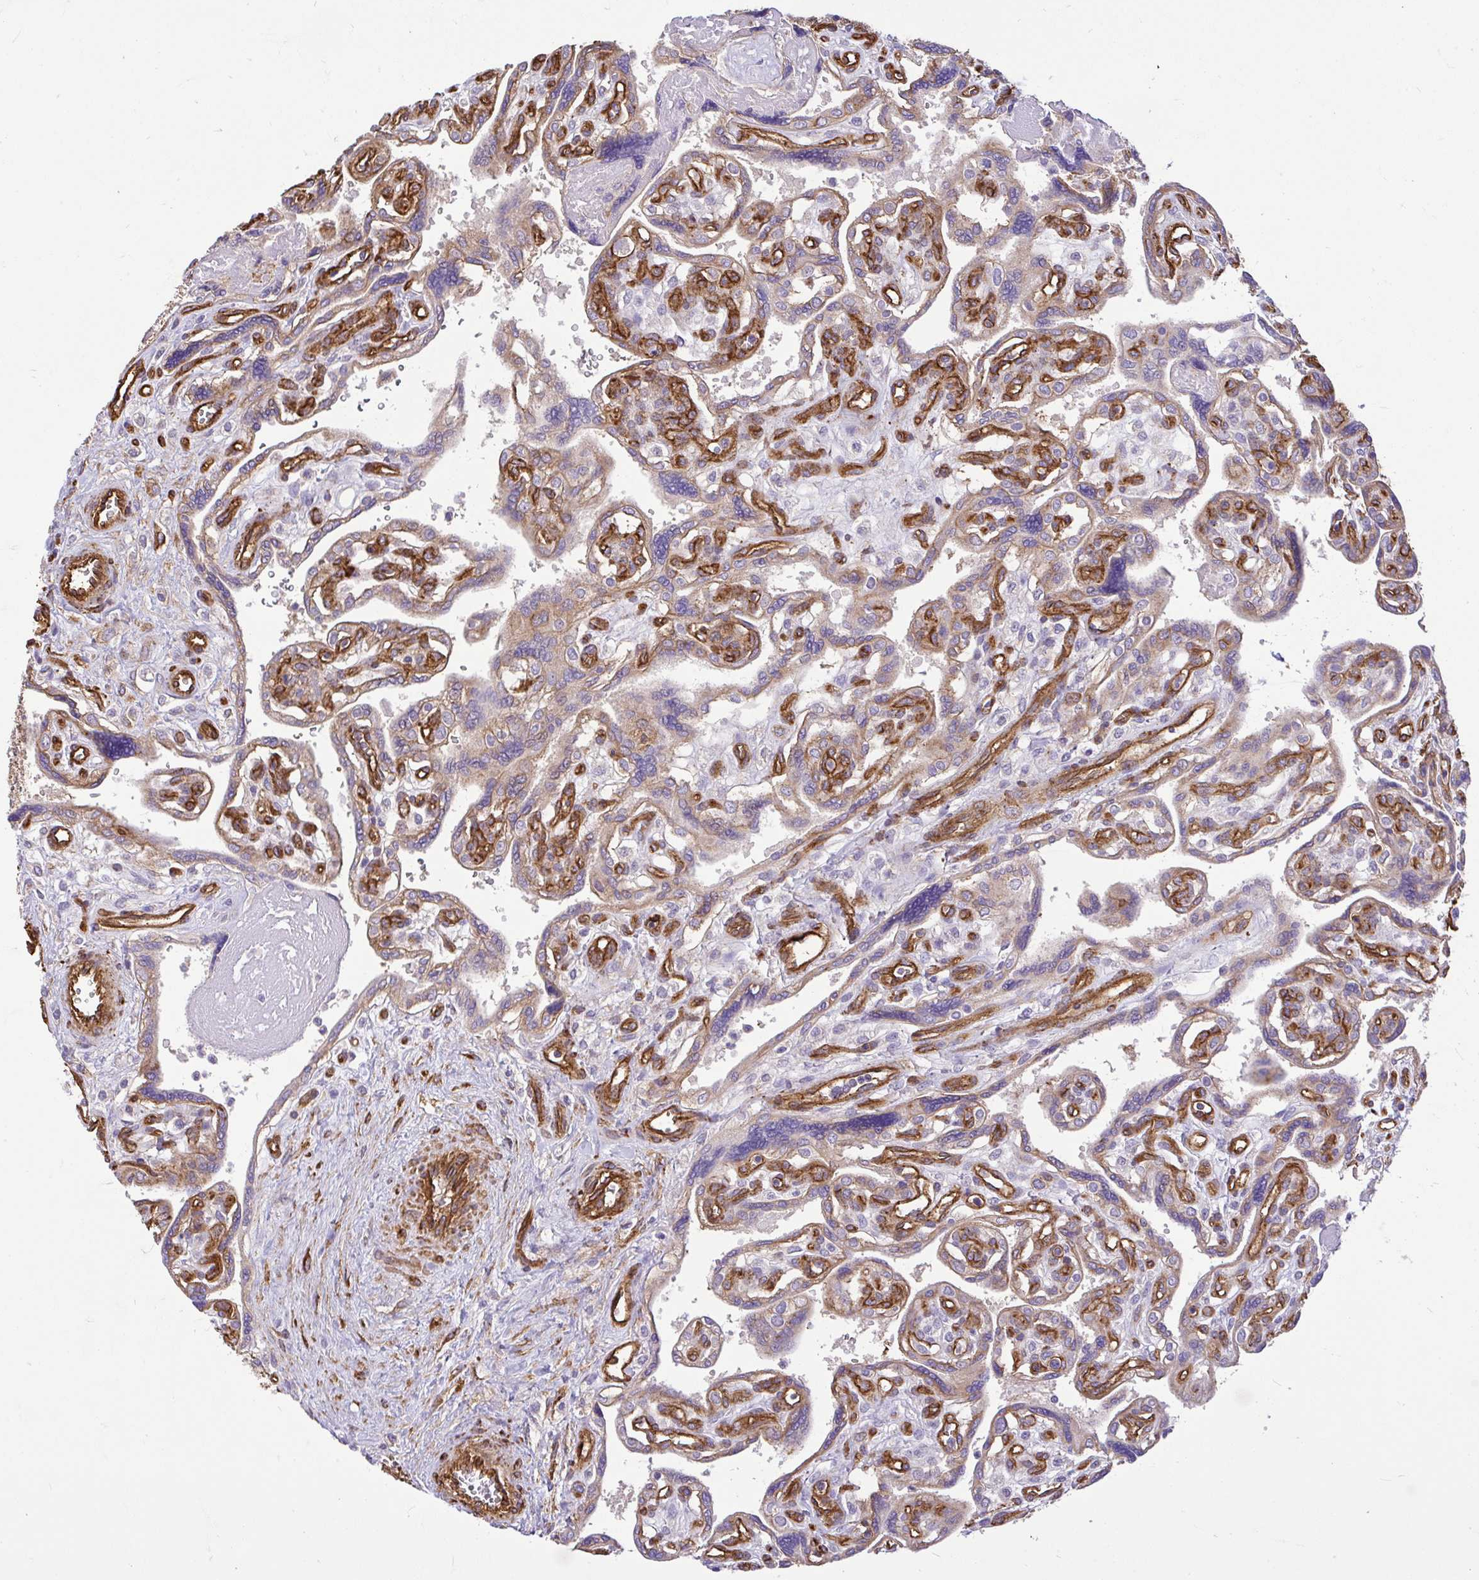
{"staining": {"intensity": "weak", "quantity": "25%-75%", "location": "cytoplasmic/membranous"}, "tissue": "placenta", "cell_type": "Trophoblastic cells", "image_type": "normal", "snomed": [{"axis": "morphology", "description": "Normal tissue, NOS"}, {"axis": "topography", "description": "Placenta"}], "caption": "Human placenta stained for a protein (brown) exhibits weak cytoplasmic/membranous positive expression in about 25%-75% of trophoblastic cells.", "gene": "PTPRK", "patient": {"sex": "female", "age": 39}}